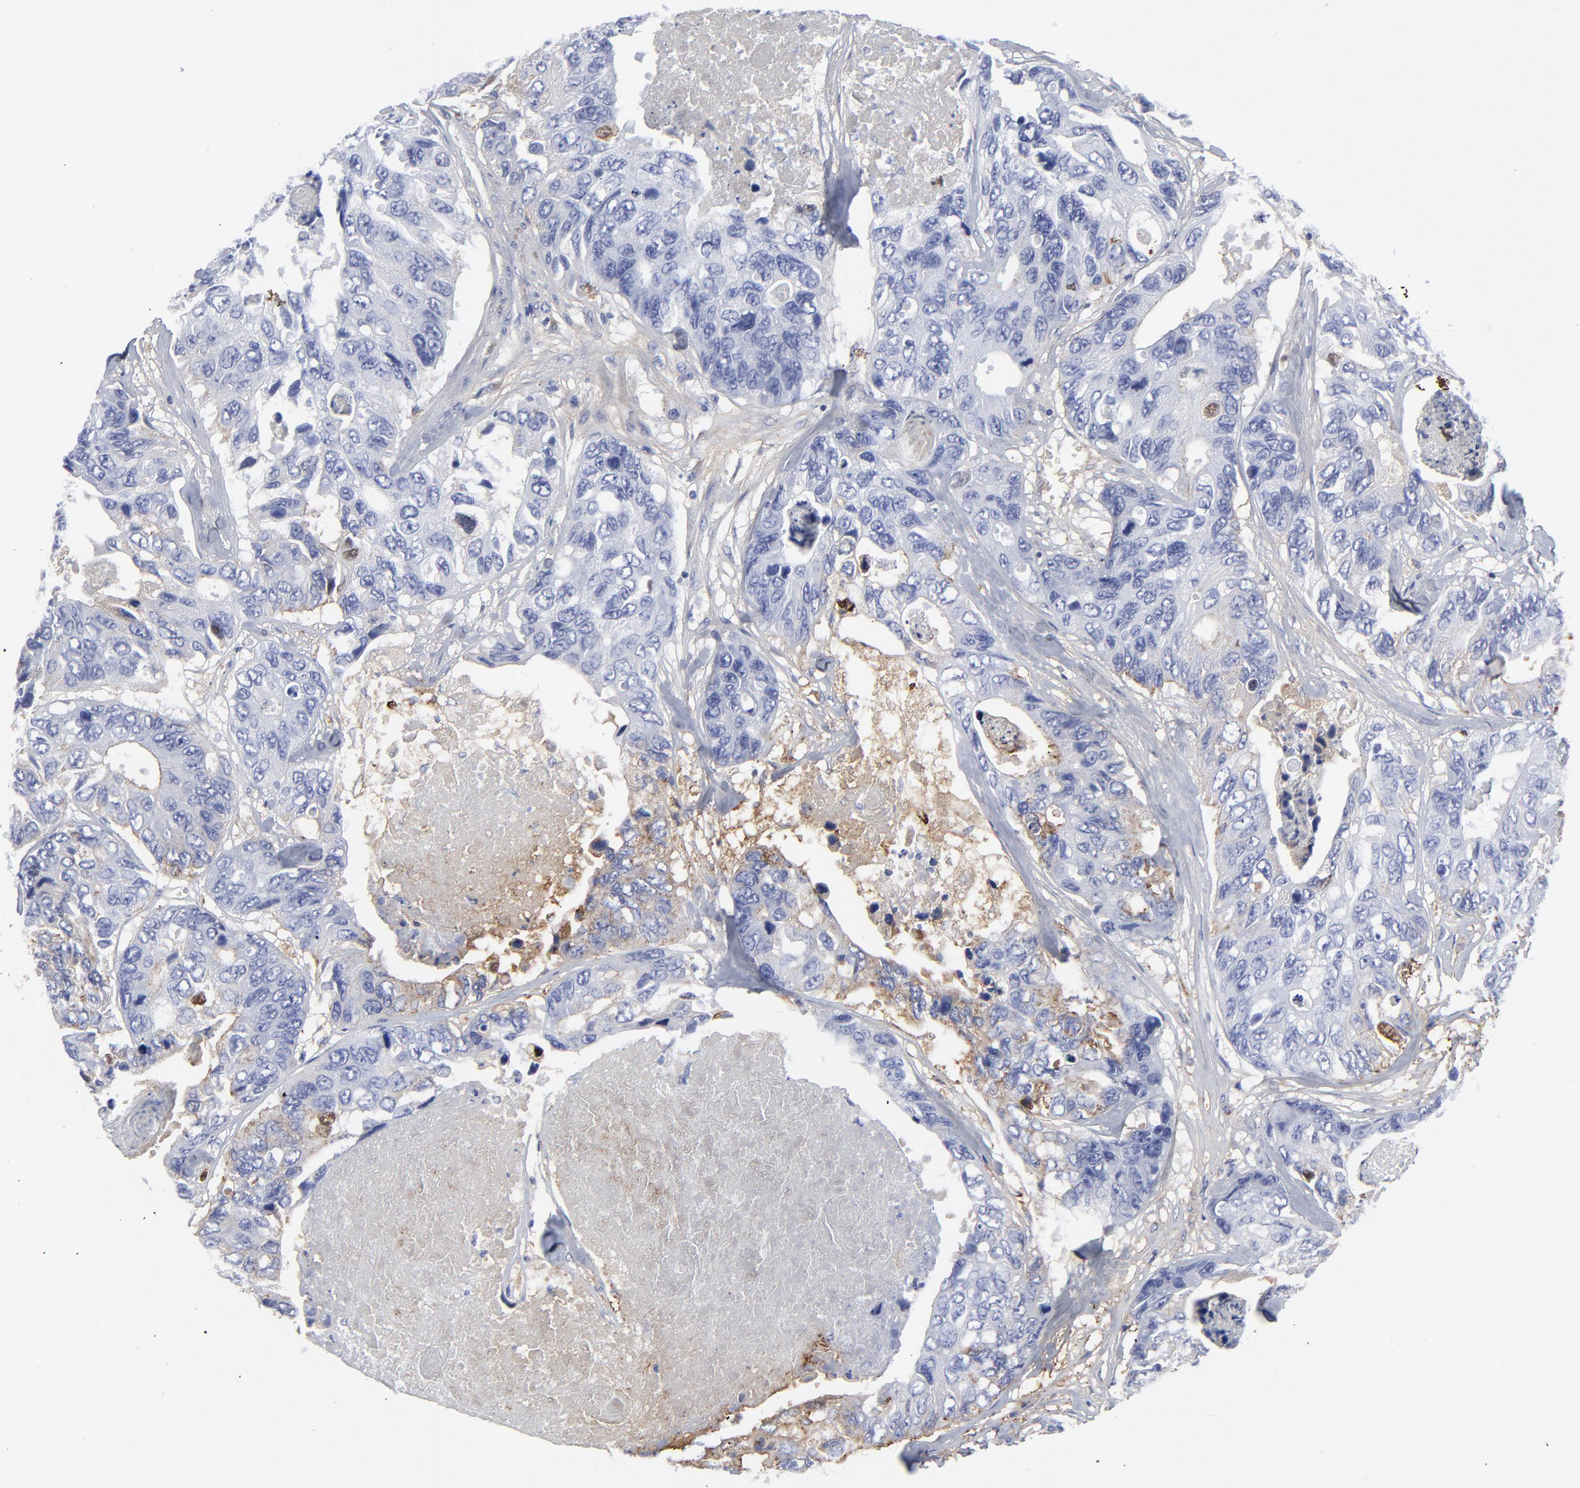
{"staining": {"intensity": "weak", "quantity": "<25%", "location": "cytoplasmic/membranous"}, "tissue": "colorectal cancer", "cell_type": "Tumor cells", "image_type": "cancer", "snomed": [{"axis": "morphology", "description": "Adenocarcinoma, NOS"}, {"axis": "topography", "description": "Colon"}], "caption": "Immunohistochemical staining of colorectal cancer (adenocarcinoma) exhibits no significant expression in tumor cells. (DAB IHC with hematoxylin counter stain).", "gene": "DCN", "patient": {"sex": "female", "age": 86}}